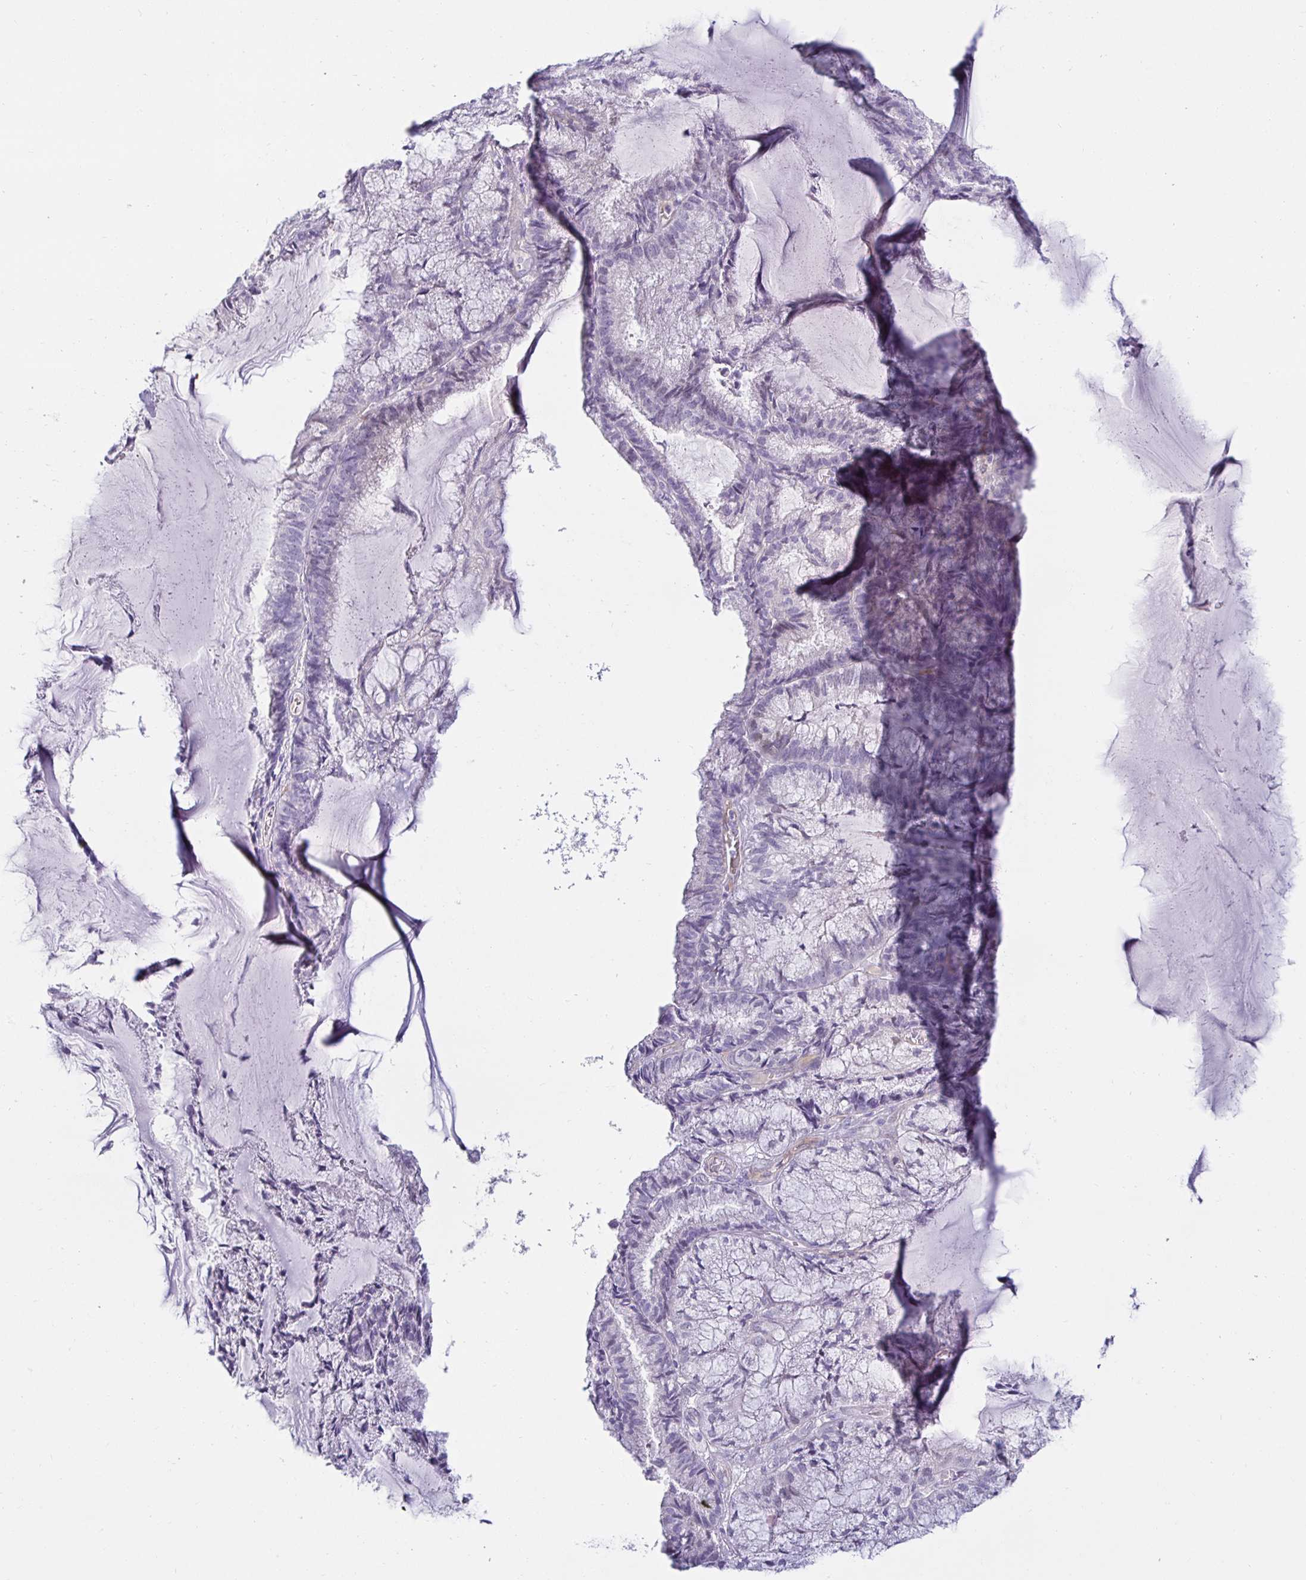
{"staining": {"intensity": "negative", "quantity": "none", "location": "none"}, "tissue": "endometrial cancer", "cell_type": "Tumor cells", "image_type": "cancer", "snomed": [{"axis": "morphology", "description": "Carcinoma, NOS"}, {"axis": "topography", "description": "Endometrium"}], "caption": "This is an IHC image of human endometrial cancer (carcinoma). There is no positivity in tumor cells.", "gene": "SPAG4", "patient": {"sex": "female", "age": 62}}